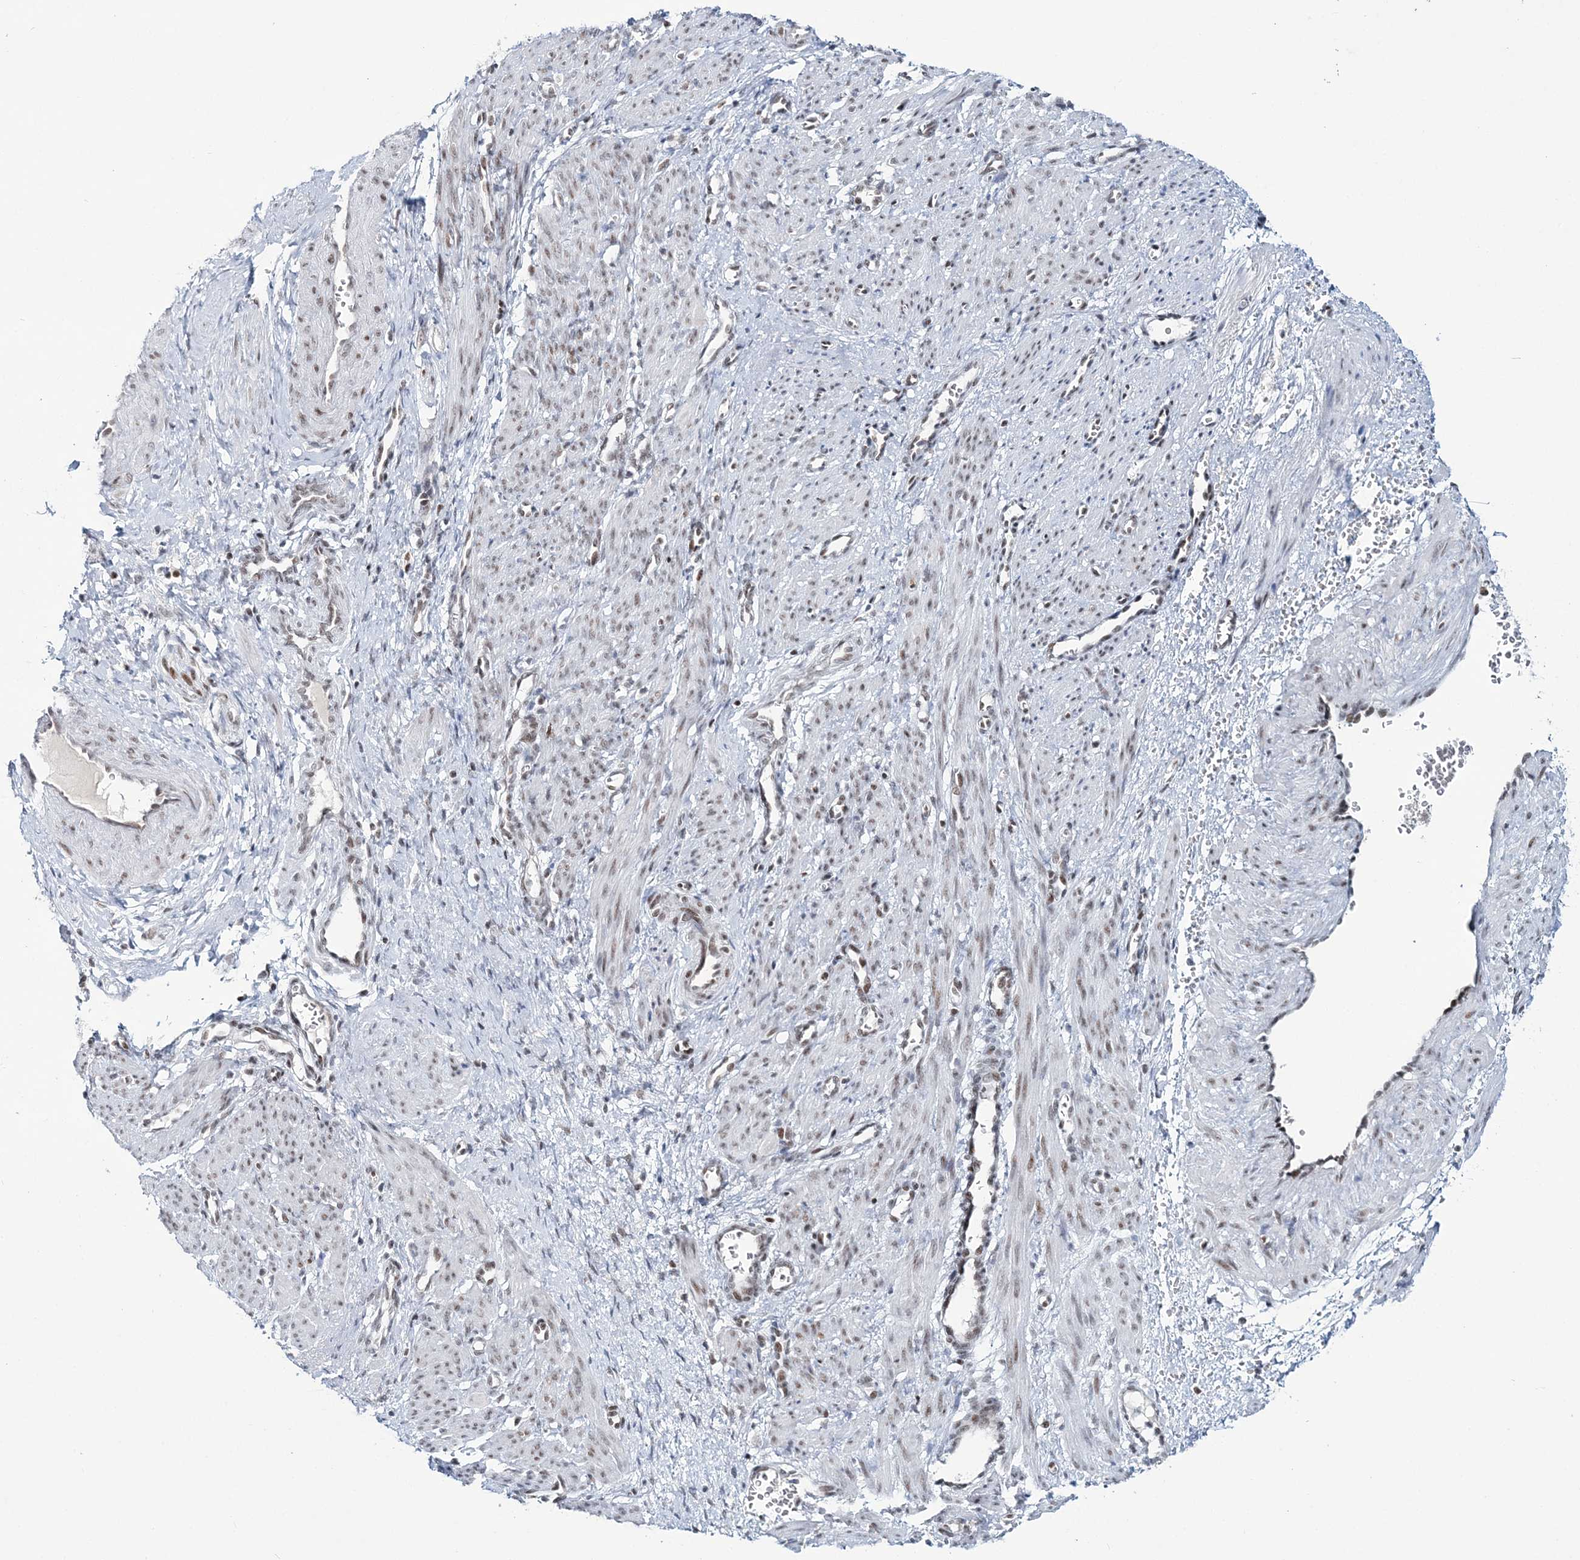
{"staining": {"intensity": "weak", "quantity": "25%-75%", "location": "nuclear"}, "tissue": "smooth muscle", "cell_type": "Smooth muscle cells", "image_type": "normal", "snomed": [{"axis": "morphology", "description": "Normal tissue, NOS"}, {"axis": "topography", "description": "Endometrium"}], "caption": "Approximately 25%-75% of smooth muscle cells in unremarkable human smooth muscle display weak nuclear protein staining as visualized by brown immunohistochemical staining.", "gene": "LRRFIP2", "patient": {"sex": "female", "age": 33}}